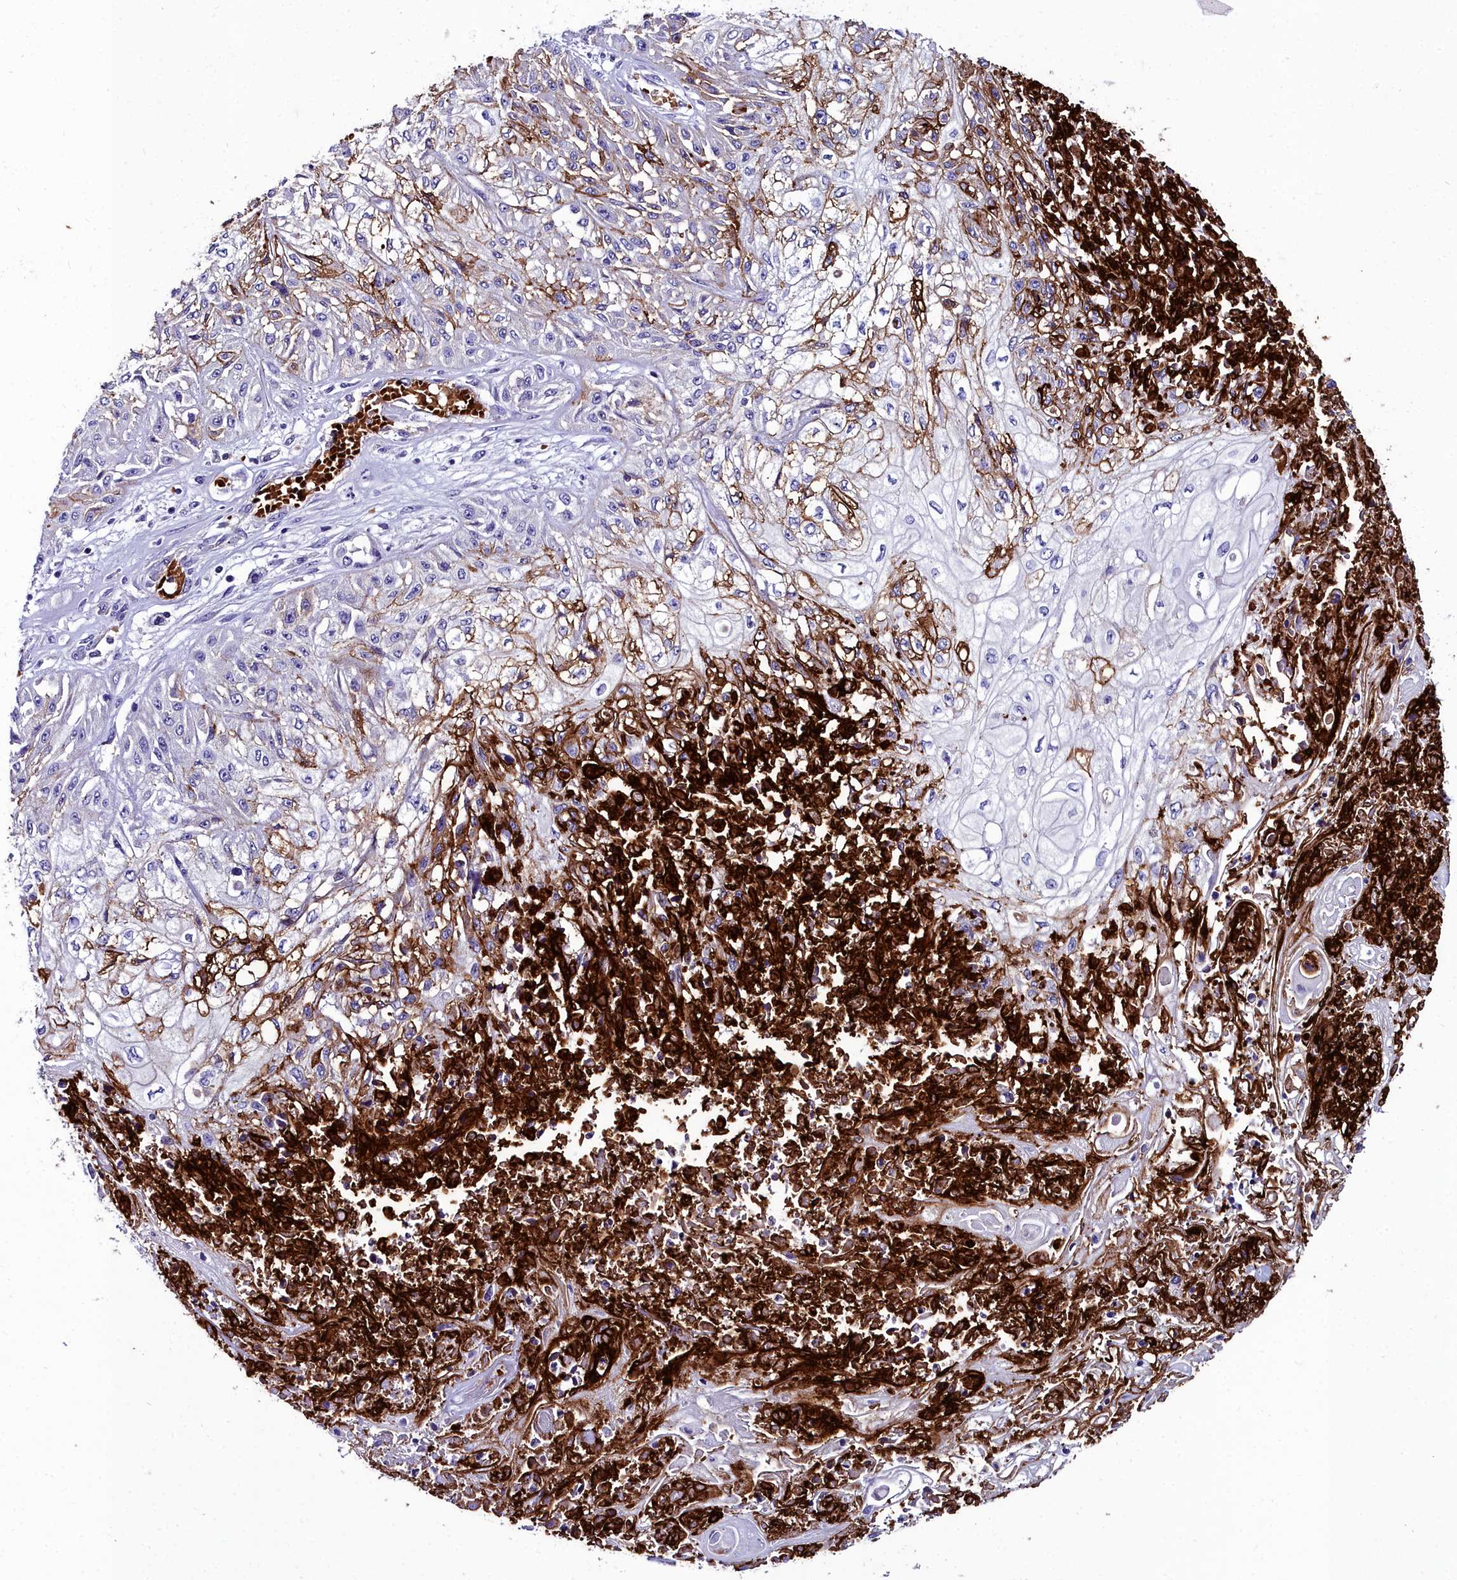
{"staining": {"intensity": "strong", "quantity": "<25%", "location": "cytoplasmic/membranous"}, "tissue": "skin cancer", "cell_type": "Tumor cells", "image_type": "cancer", "snomed": [{"axis": "morphology", "description": "Squamous cell carcinoma, NOS"}, {"axis": "morphology", "description": "Squamous cell carcinoma, metastatic, NOS"}, {"axis": "topography", "description": "Skin"}, {"axis": "topography", "description": "Lymph node"}], "caption": "DAB (3,3'-diaminobenzidine) immunohistochemical staining of human skin cancer (metastatic squamous cell carcinoma) shows strong cytoplasmic/membranous protein staining in approximately <25% of tumor cells.", "gene": "CYP4F11", "patient": {"sex": "male", "age": 75}}